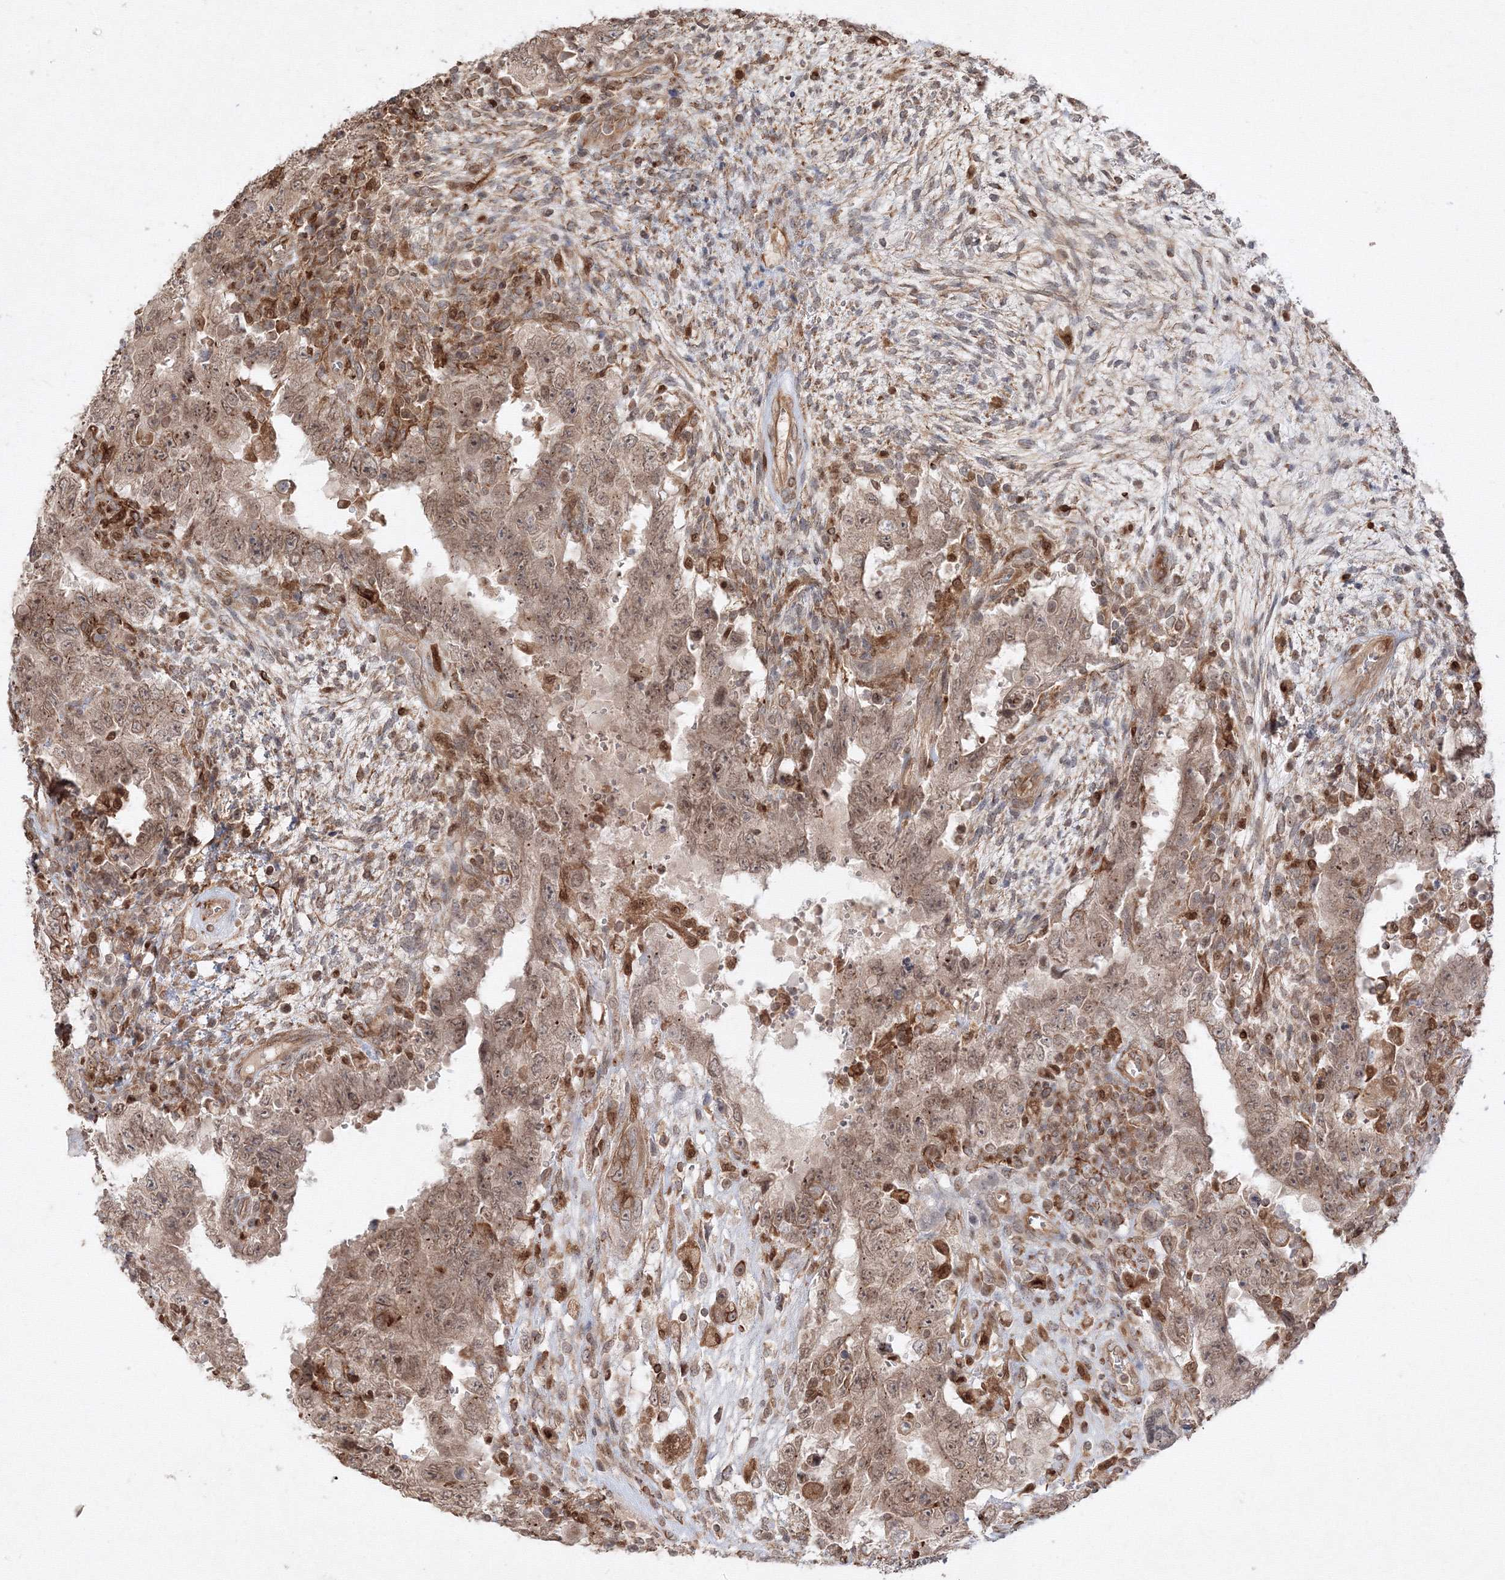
{"staining": {"intensity": "weak", "quantity": ">75%", "location": "cytoplasmic/membranous,nuclear"}, "tissue": "testis cancer", "cell_type": "Tumor cells", "image_type": "cancer", "snomed": [{"axis": "morphology", "description": "Carcinoma, Embryonal, NOS"}, {"axis": "topography", "description": "Testis"}], "caption": "Testis cancer was stained to show a protein in brown. There is low levels of weak cytoplasmic/membranous and nuclear expression in about >75% of tumor cells.", "gene": "TMEM50B", "patient": {"sex": "male", "age": 26}}